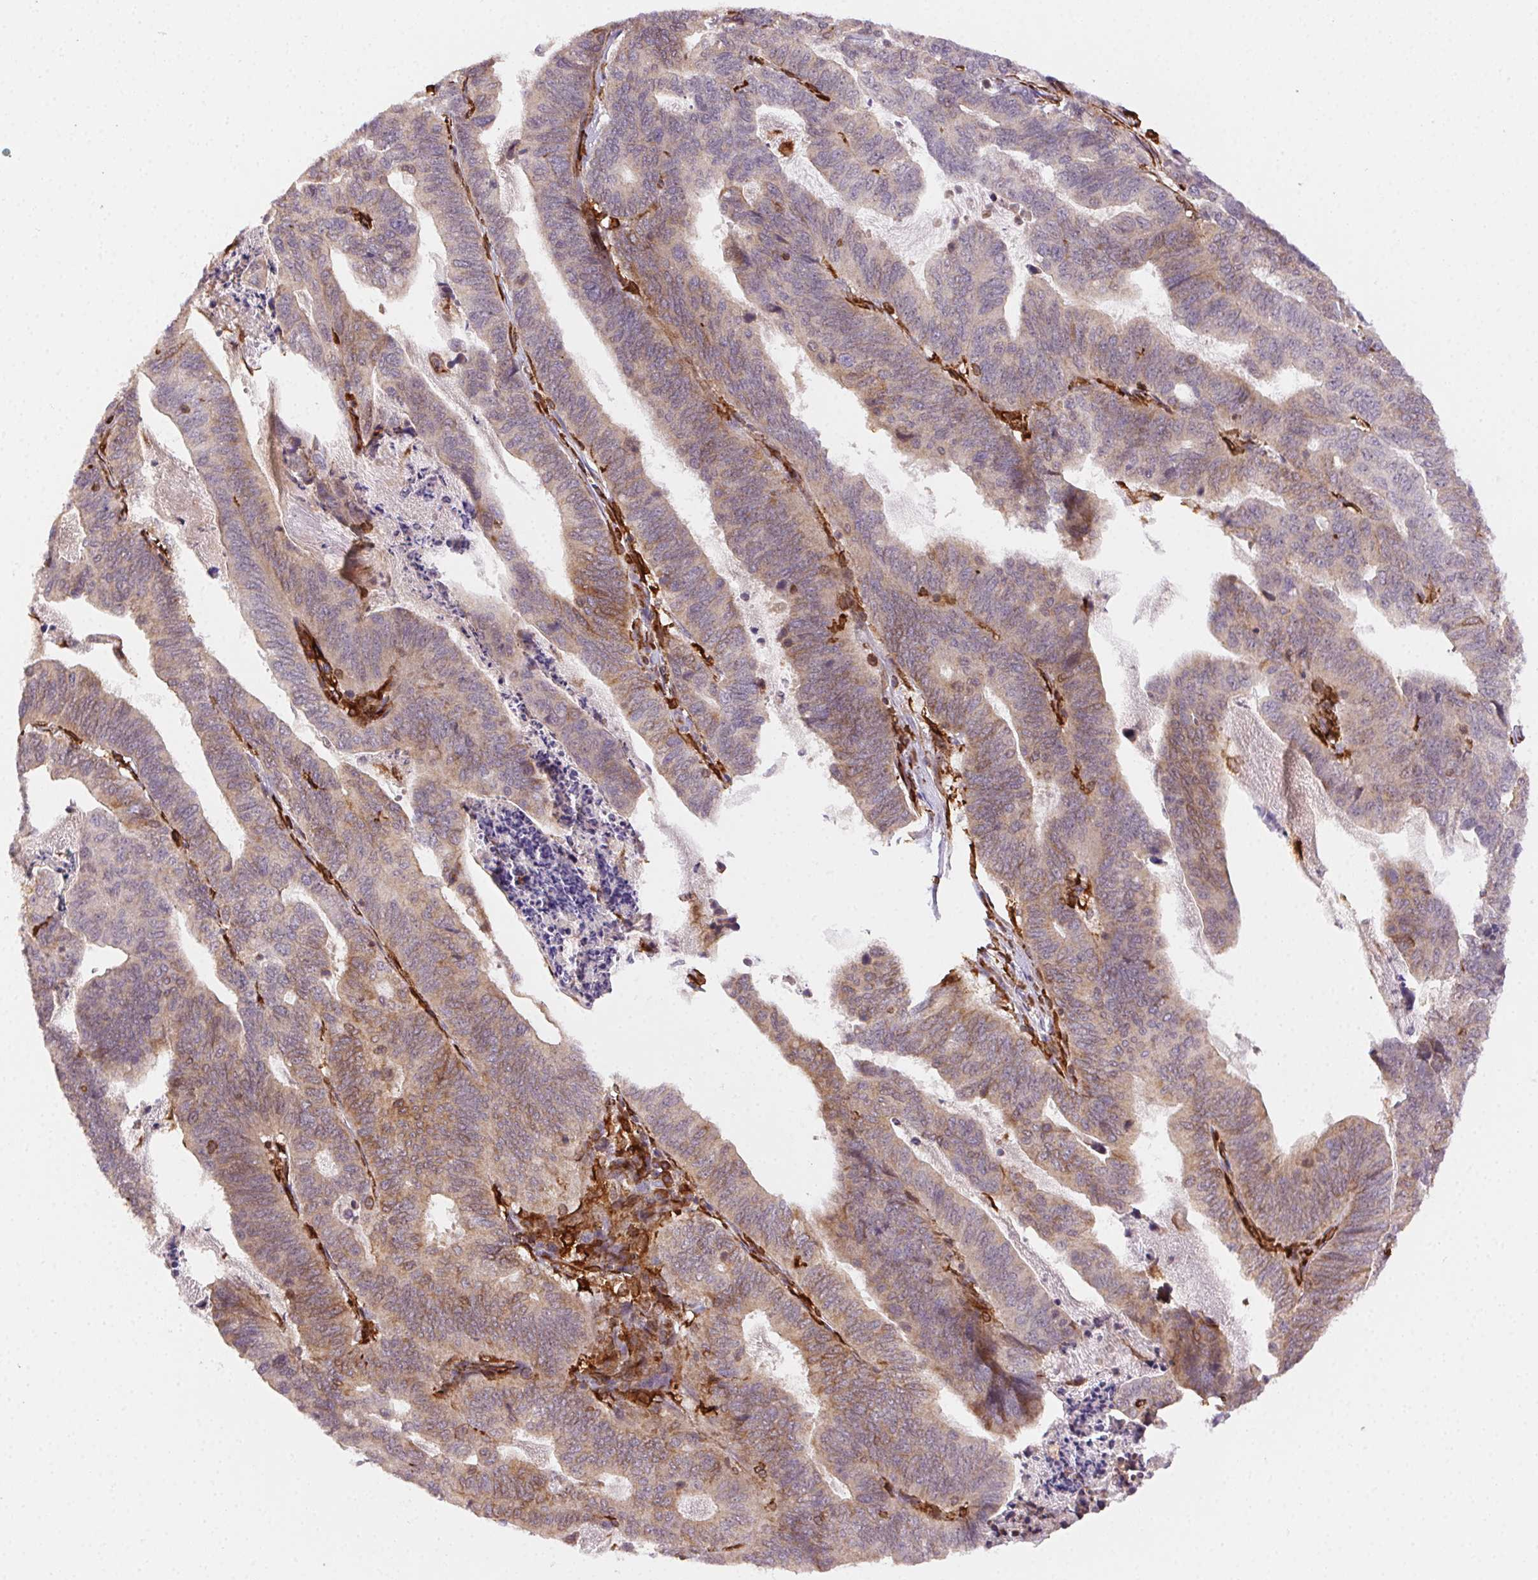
{"staining": {"intensity": "moderate", "quantity": "25%-75%", "location": "cytoplasmic/membranous"}, "tissue": "stomach cancer", "cell_type": "Tumor cells", "image_type": "cancer", "snomed": [{"axis": "morphology", "description": "Adenocarcinoma, NOS"}, {"axis": "topography", "description": "Stomach, upper"}], "caption": "This photomicrograph shows IHC staining of human stomach cancer, with medium moderate cytoplasmic/membranous positivity in about 25%-75% of tumor cells.", "gene": "RNASET2", "patient": {"sex": "female", "age": 67}}